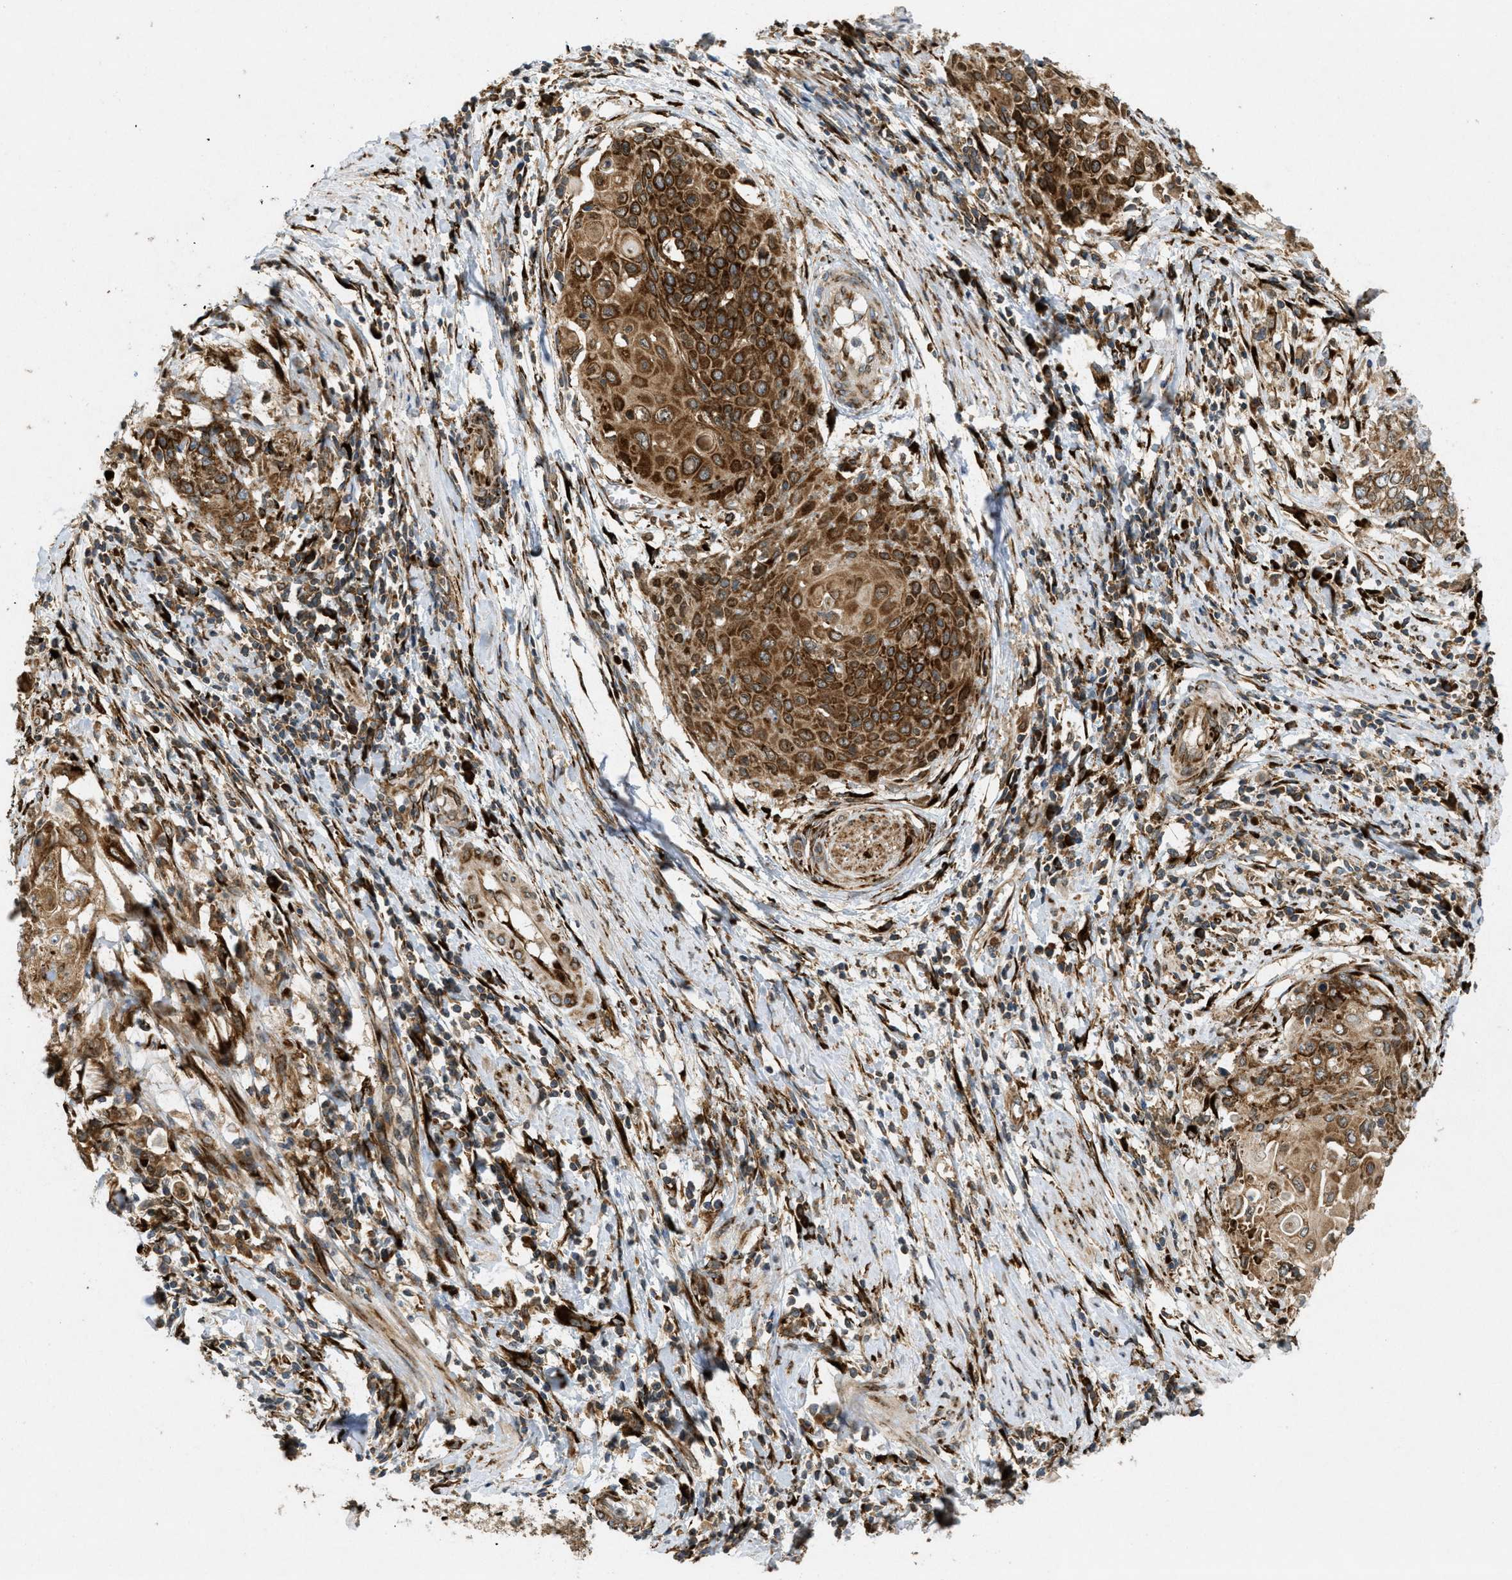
{"staining": {"intensity": "strong", "quantity": ">75%", "location": "cytoplasmic/membranous"}, "tissue": "cervical cancer", "cell_type": "Tumor cells", "image_type": "cancer", "snomed": [{"axis": "morphology", "description": "Squamous cell carcinoma, NOS"}, {"axis": "topography", "description": "Cervix"}], "caption": "This is an image of IHC staining of cervical cancer (squamous cell carcinoma), which shows strong staining in the cytoplasmic/membranous of tumor cells.", "gene": "PCDH18", "patient": {"sex": "female", "age": 39}}